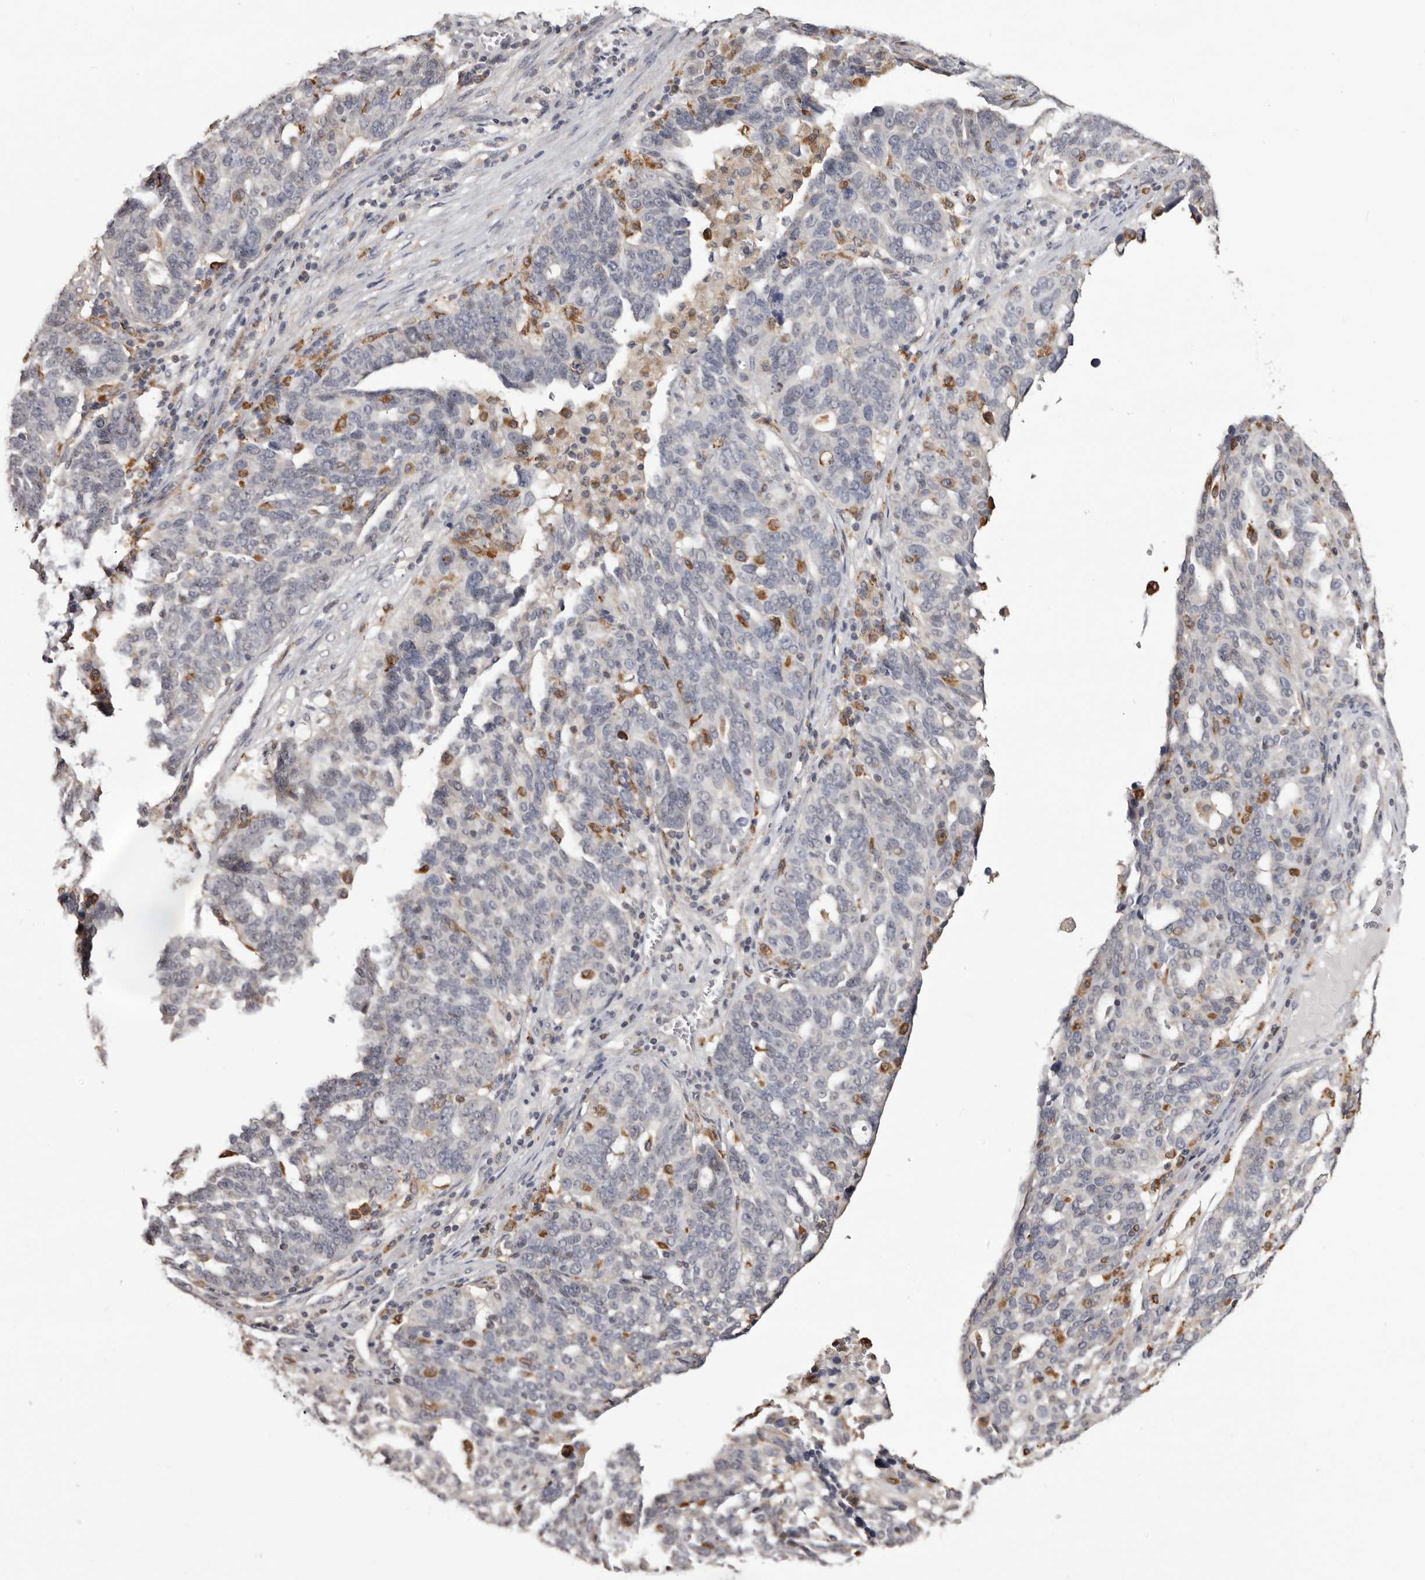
{"staining": {"intensity": "negative", "quantity": "none", "location": "none"}, "tissue": "ovarian cancer", "cell_type": "Tumor cells", "image_type": "cancer", "snomed": [{"axis": "morphology", "description": "Cystadenocarcinoma, serous, NOS"}, {"axis": "topography", "description": "Ovary"}], "caption": "High power microscopy micrograph of an immunohistochemistry (IHC) micrograph of ovarian cancer, revealing no significant expression in tumor cells.", "gene": "TNNI1", "patient": {"sex": "female", "age": 59}}